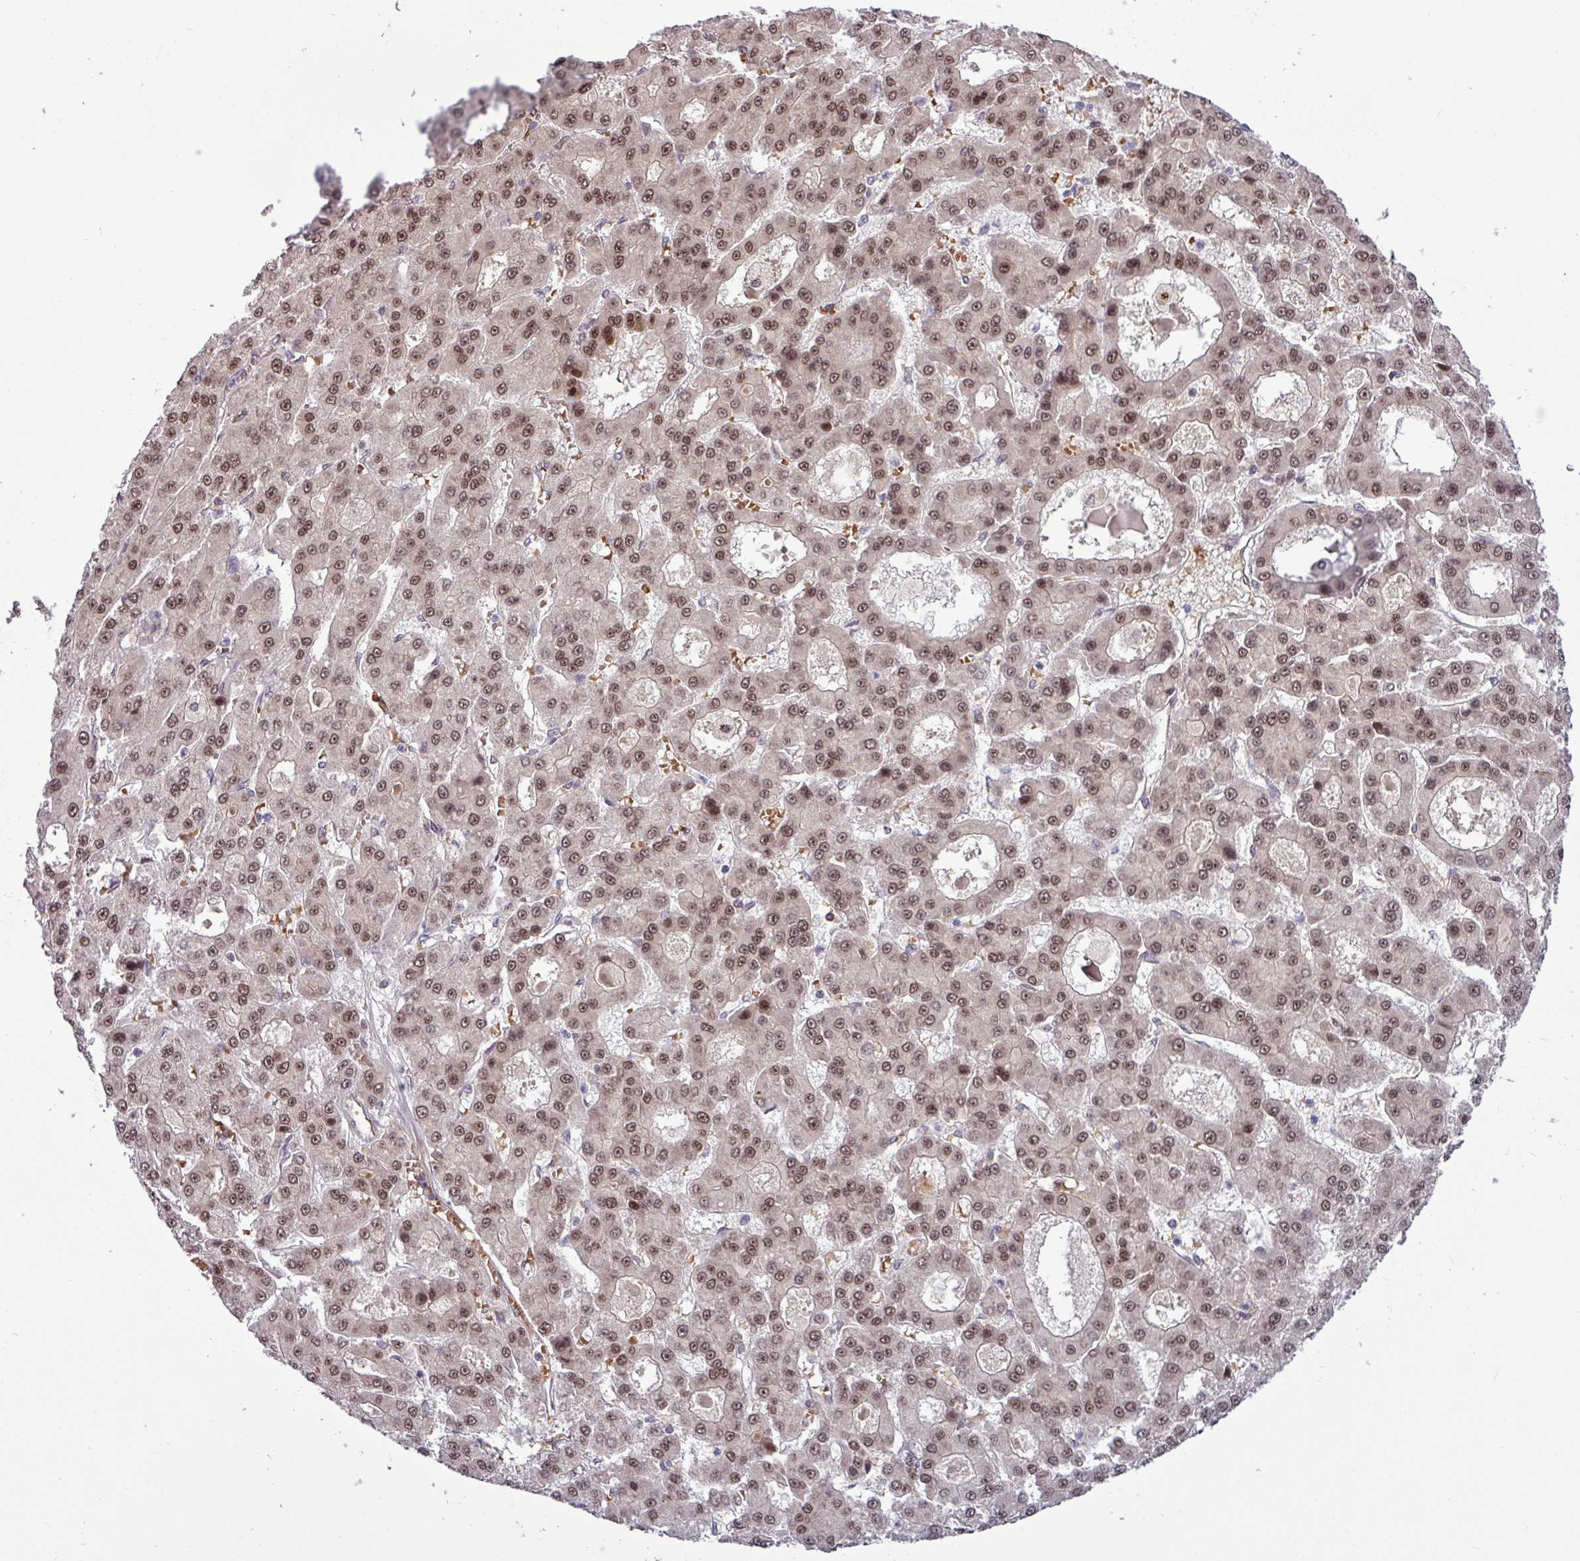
{"staining": {"intensity": "moderate", "quantity": "25%-75%", "location": "nuclear"}, "tissue": "liver cancer", "cell_type": "Tumor cells", "image_type": "cancer", "snomed": [{"axis": "morphology", "description": "Carcinoma, Hepatocellular, NOS"}, {"axis": "topography", "description": "Liver"}], "caption": "A histopathology image showing moderate nuclear staining in approximately 25%-75% of tumor cells in liver cancer (hepatocellular carcinoma), as visualized by brown immunohistochemical staining.", "gene": "C7orf50", "patient": {"sex": "male", "age": 70}}